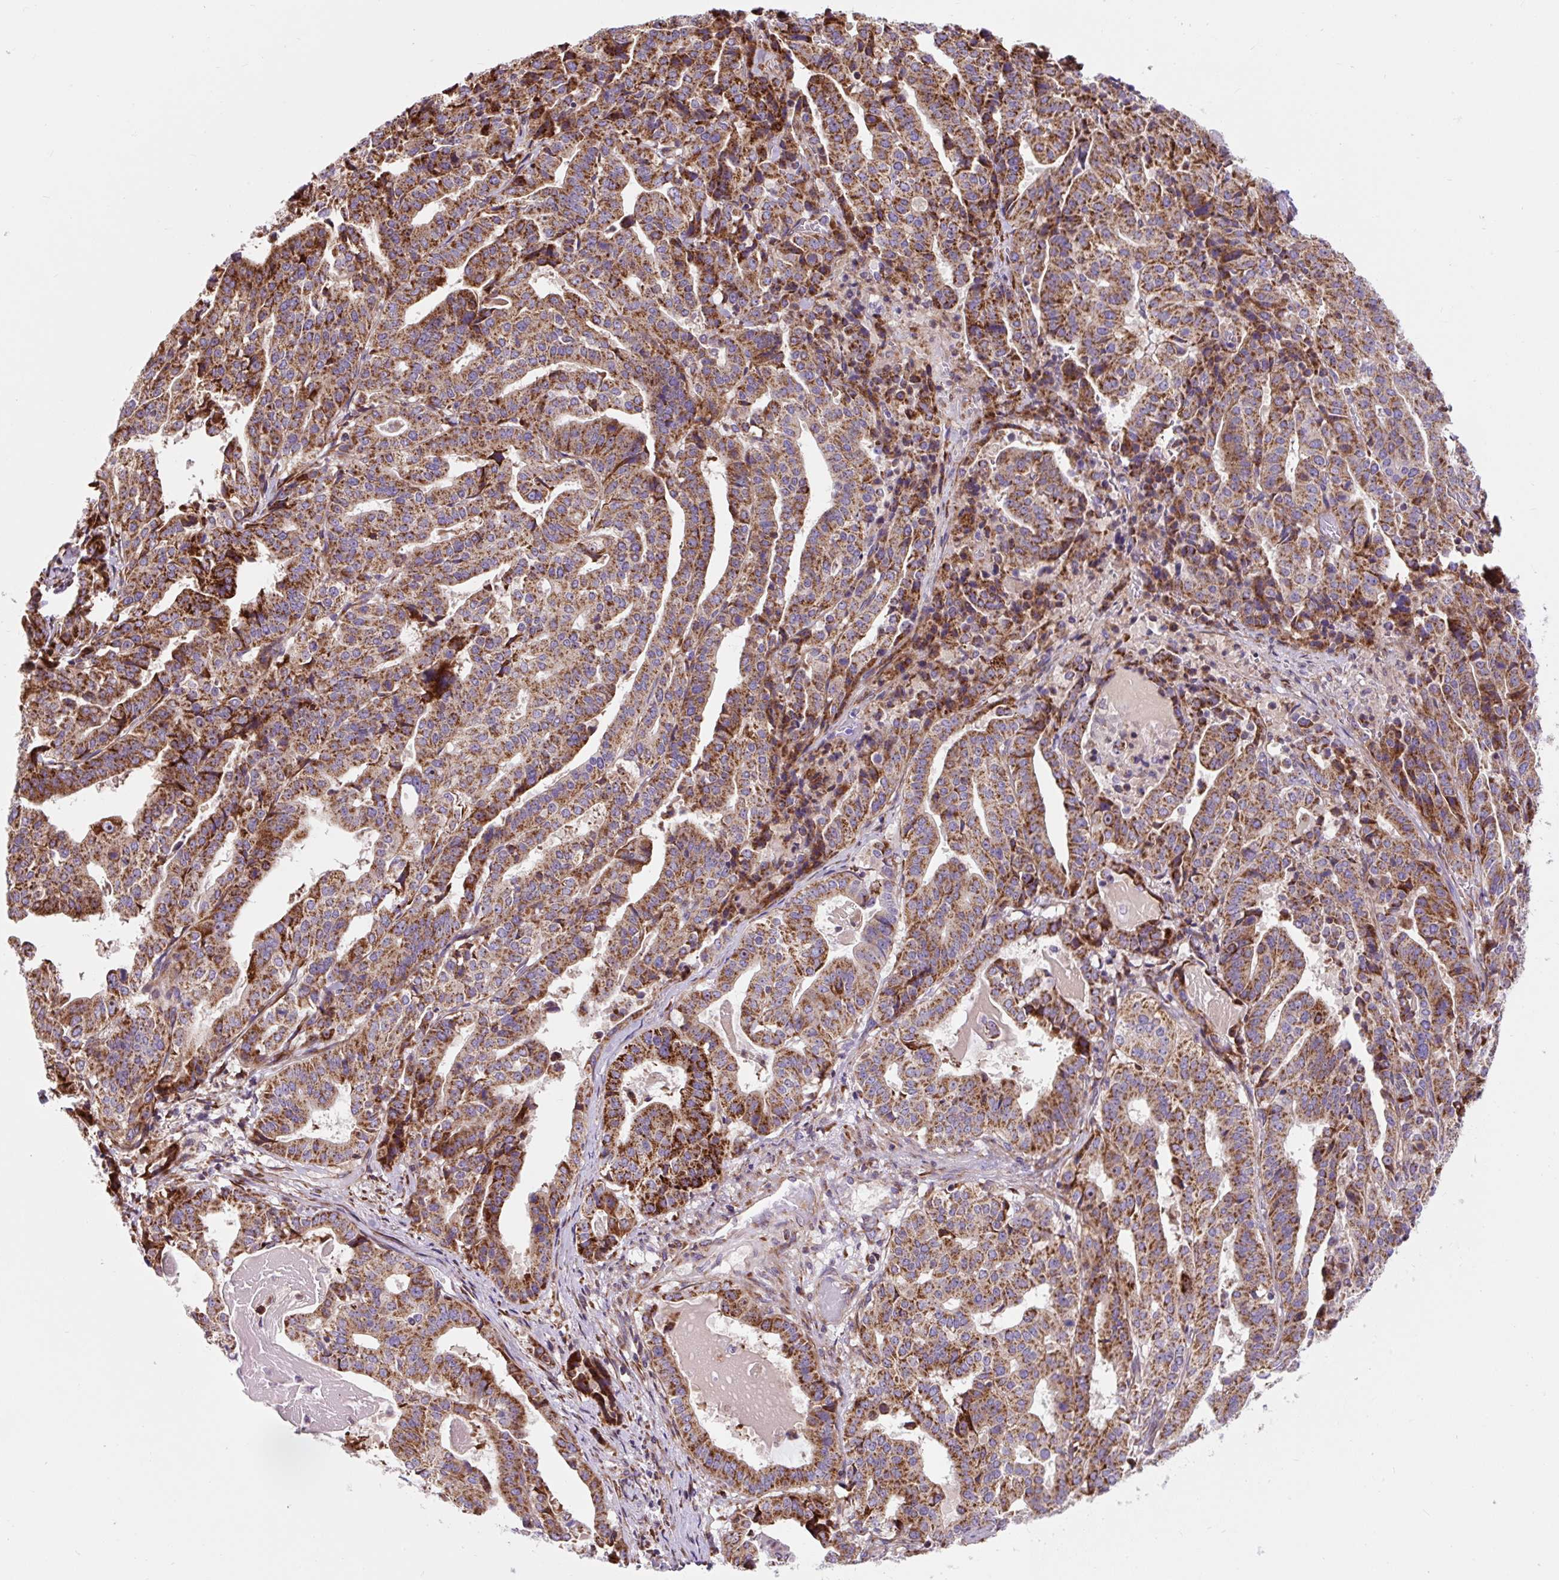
{"staining": {"intensity": "strong", "quantity": ">75%", "location": "cytoplasmic/membranous"}, "tissue": "stomach cancer", "cell_type": "Tumor cells", "image_type": "cancer", "snomed": [{"axis": "morphology", "description": "Adenocarcinoma, NOS"}, {"axis": "topography", "description": "Stomach"}], "caption": "IHC histopathology image of human stomach cancer (adenocarcinoma) stained for a protein (brown), which shows high levels of strong cytoplasmic/membranous expression in about >75% of tumor cells.", "gene": "CISD3", "patient": {"sex": "male", "age": 48}}